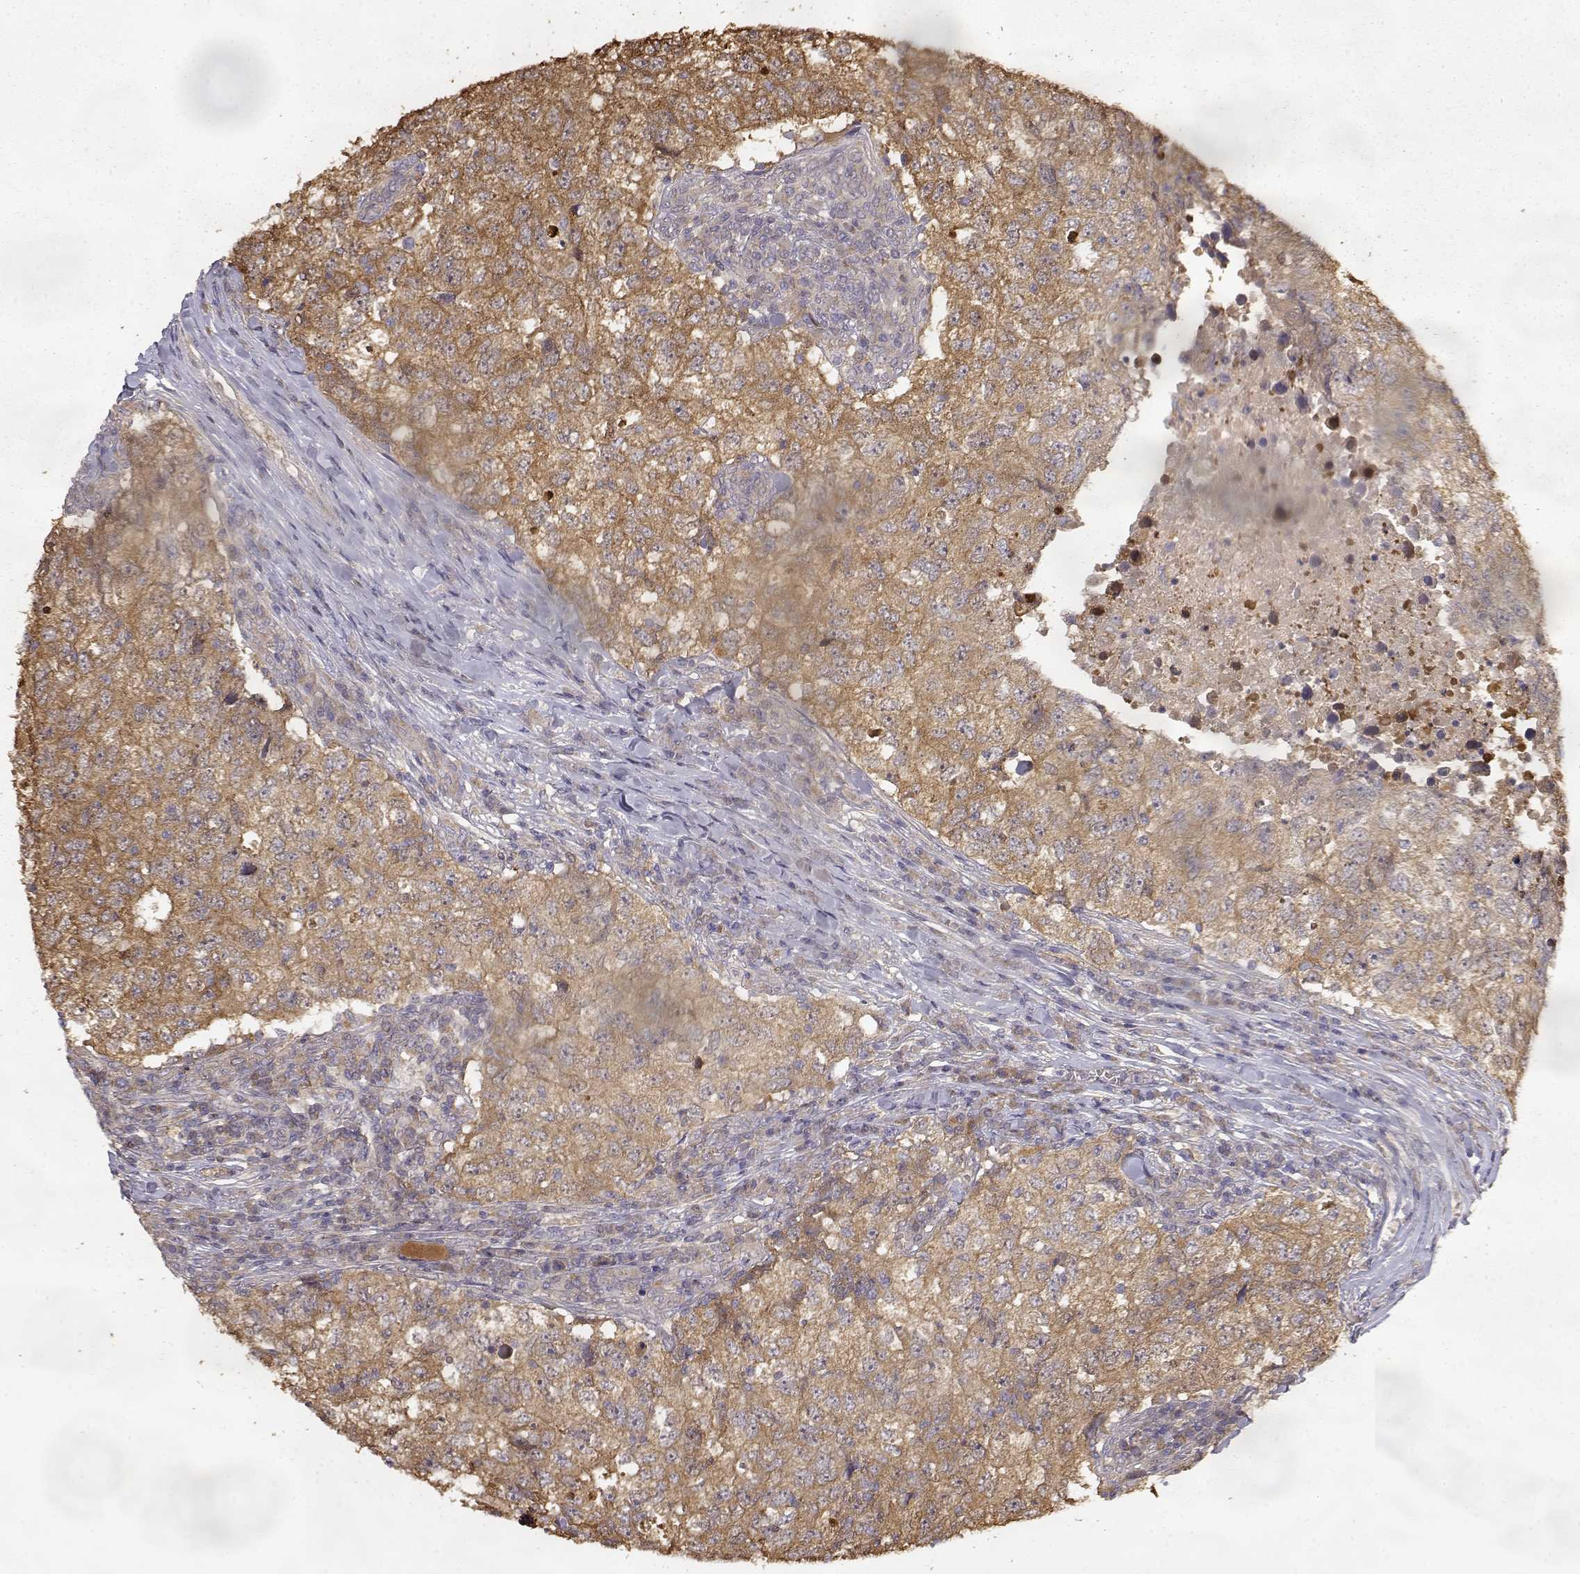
{"staining": {"intensity": "moderate", "quantity": ">75%", "location": "cytoplasmic/membranous"}, "tissue": "breast cancer", "cell_type": "Tumor cells", "image_type": "cancer", "snomed": [{"axis": "morphology", "description": "Duct carcinoma"}, {"axis": "topography", "description": "Breast"}], "caption": "Immunohistochemistry of human invasive ductal carcinoma (breast) displays medium levels of moderate cytoplasmic/membranous positivity in about >75% of tumor cells.", "gene": "CRIM1", "patient": {"sex": "female", "age": 30}}